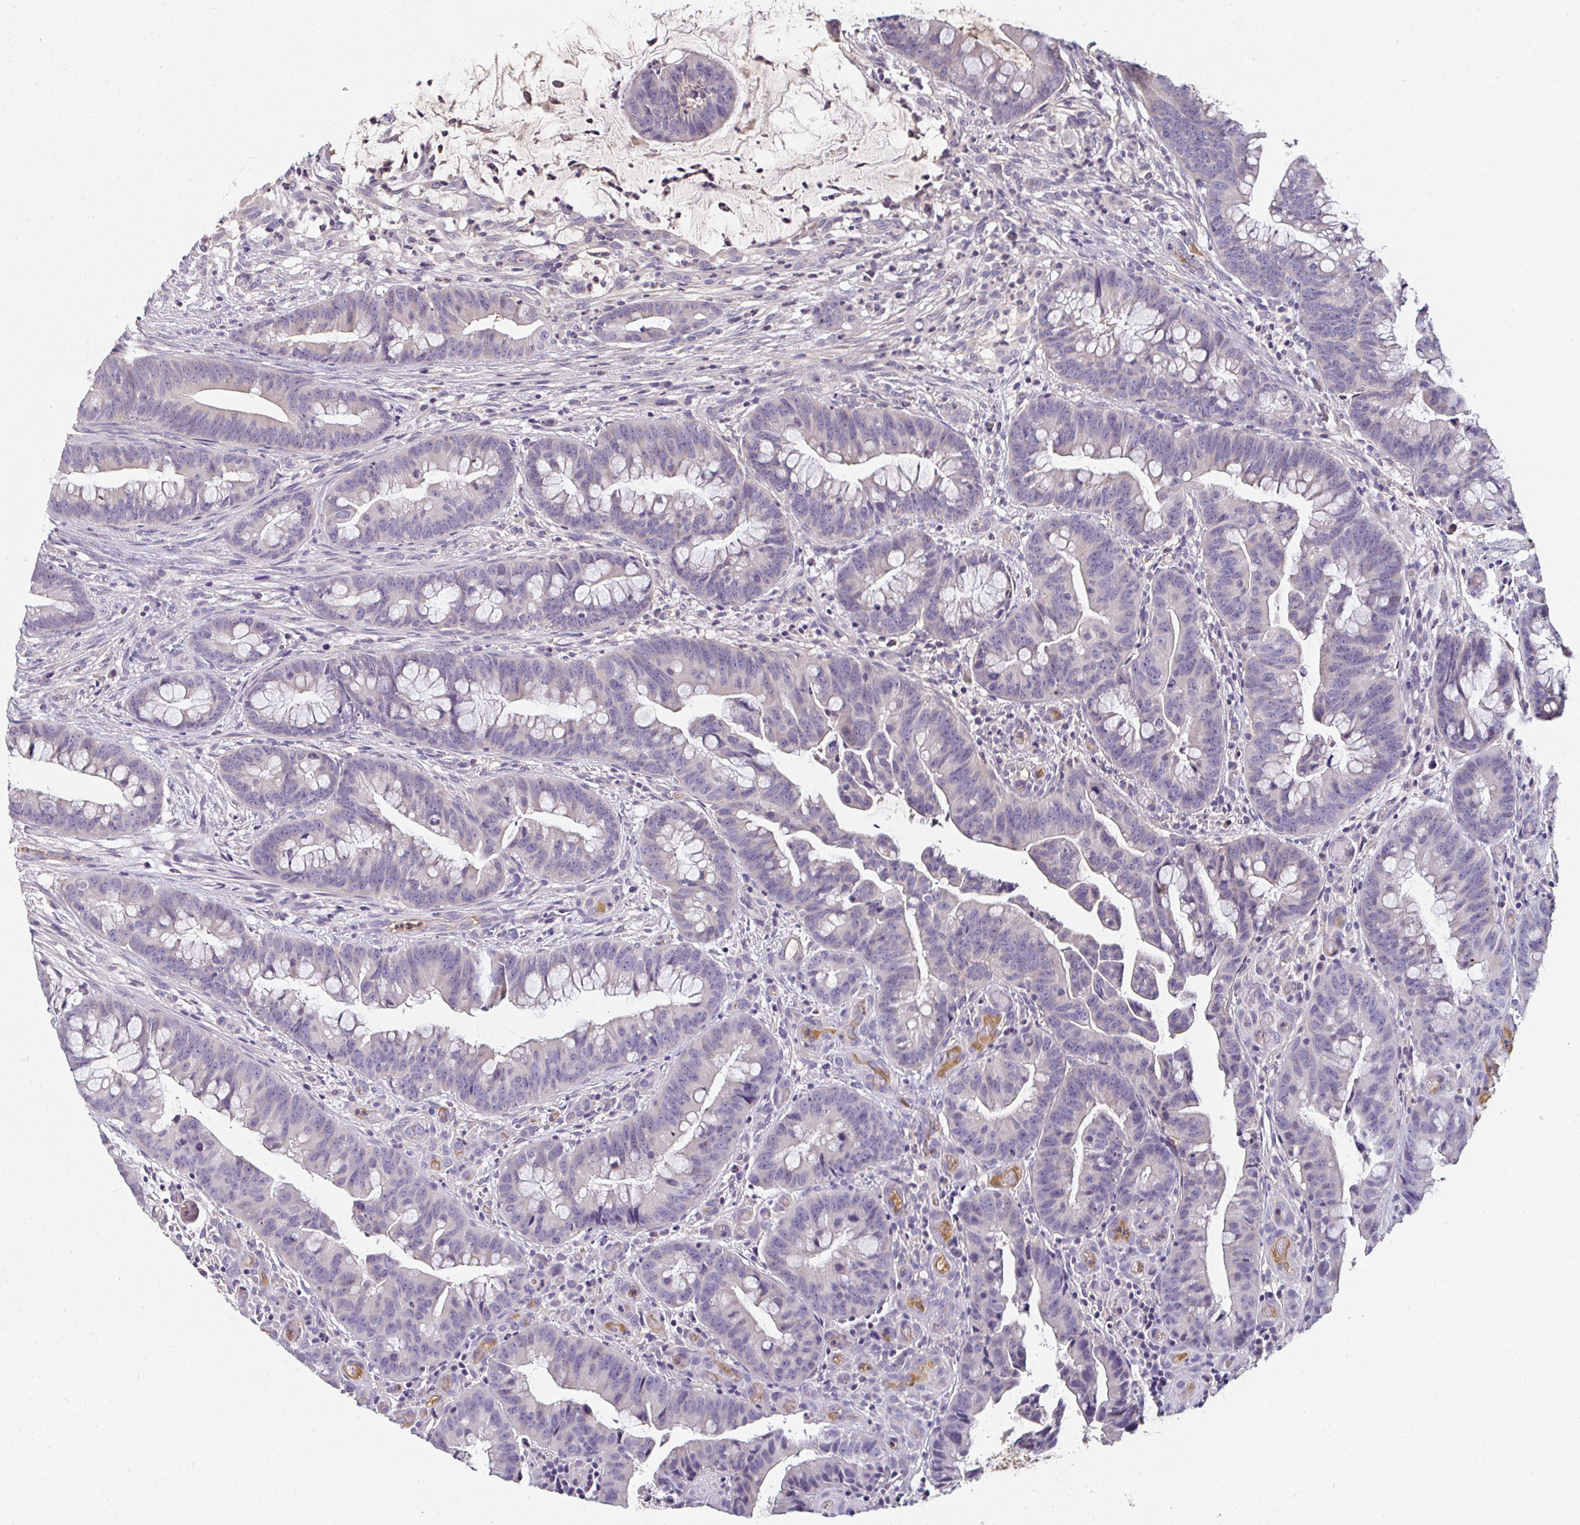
{"staining": {"intensity": "negative", "quantity": "none", "location": "none"}, "tissue": "colorectal cancer", "cell_type": "Tumor cells", "image_type": "cancer", "snomed": [{"axis": "morphology", "description": "Adenocarcinoma, NOS"}, {"axis": "topography", "description": "Colon"}], "caption": "Human colorectal cancer (adenocarcinoma) stained for a protein using immunohistochemistry shows no positivity in tumor cells.", "gene": "LOXL4", "patient": {"sex": "male", "age": 62}}